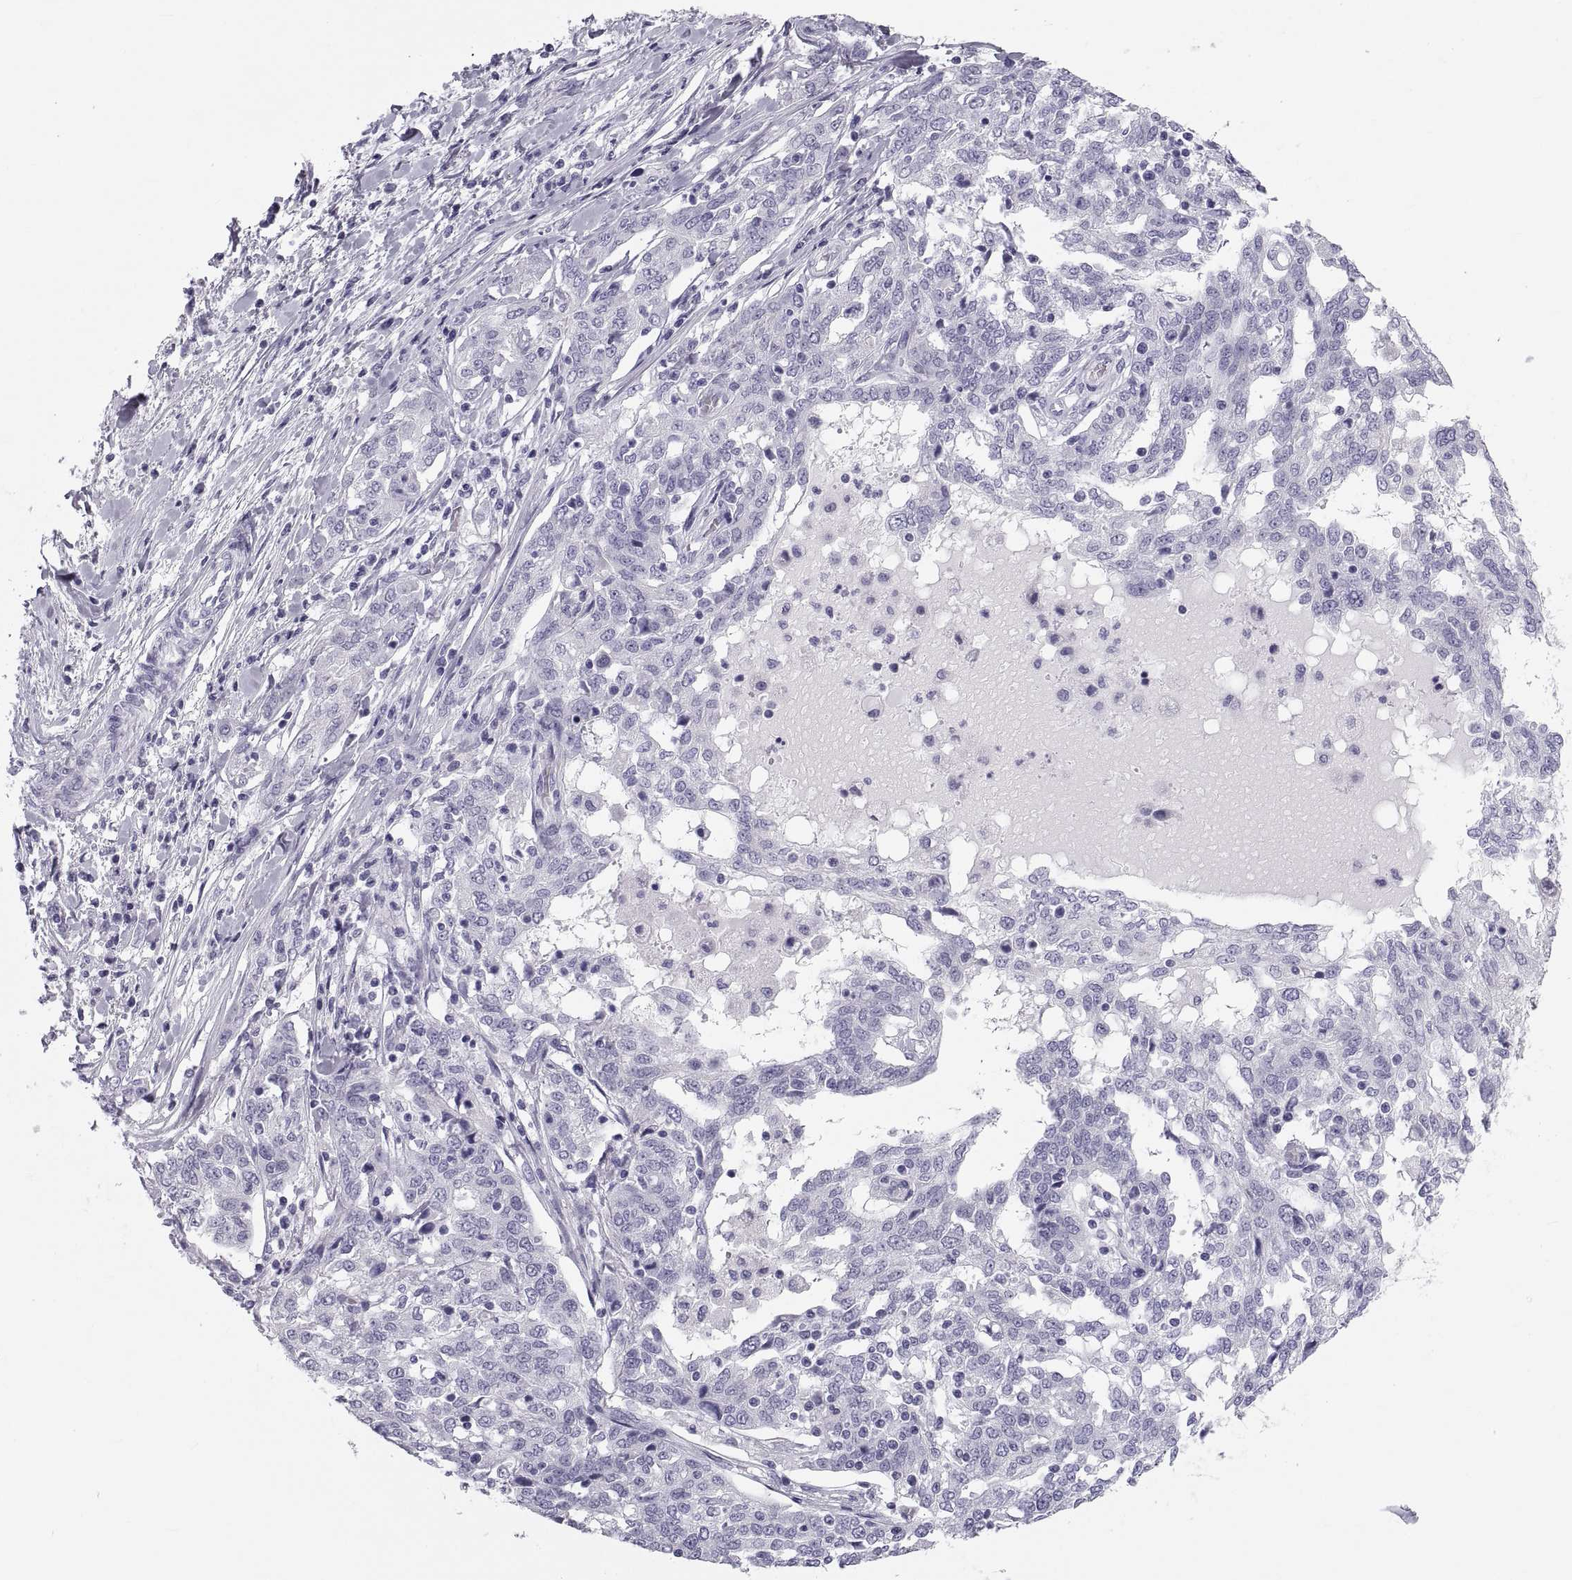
{"staining": {"intensity": "negative", "quantity": "none", "location": "none"}, "tissue": "ovarian cancer", "cell_type": "Tumor cells", "image_type": "cancer", "snomed": [{"axis": "morphology", "description": "Cystadenocarcinoma, serous, NOS"}, {"axis": "topography", "description": "Ovary"}], "caption": "There is no significant positivity in tumor cells of ovarian cancer (serous cystadenocarcinoma).", "gene": "DEFB129", "patient": {"sex": "female", "age": 67}}